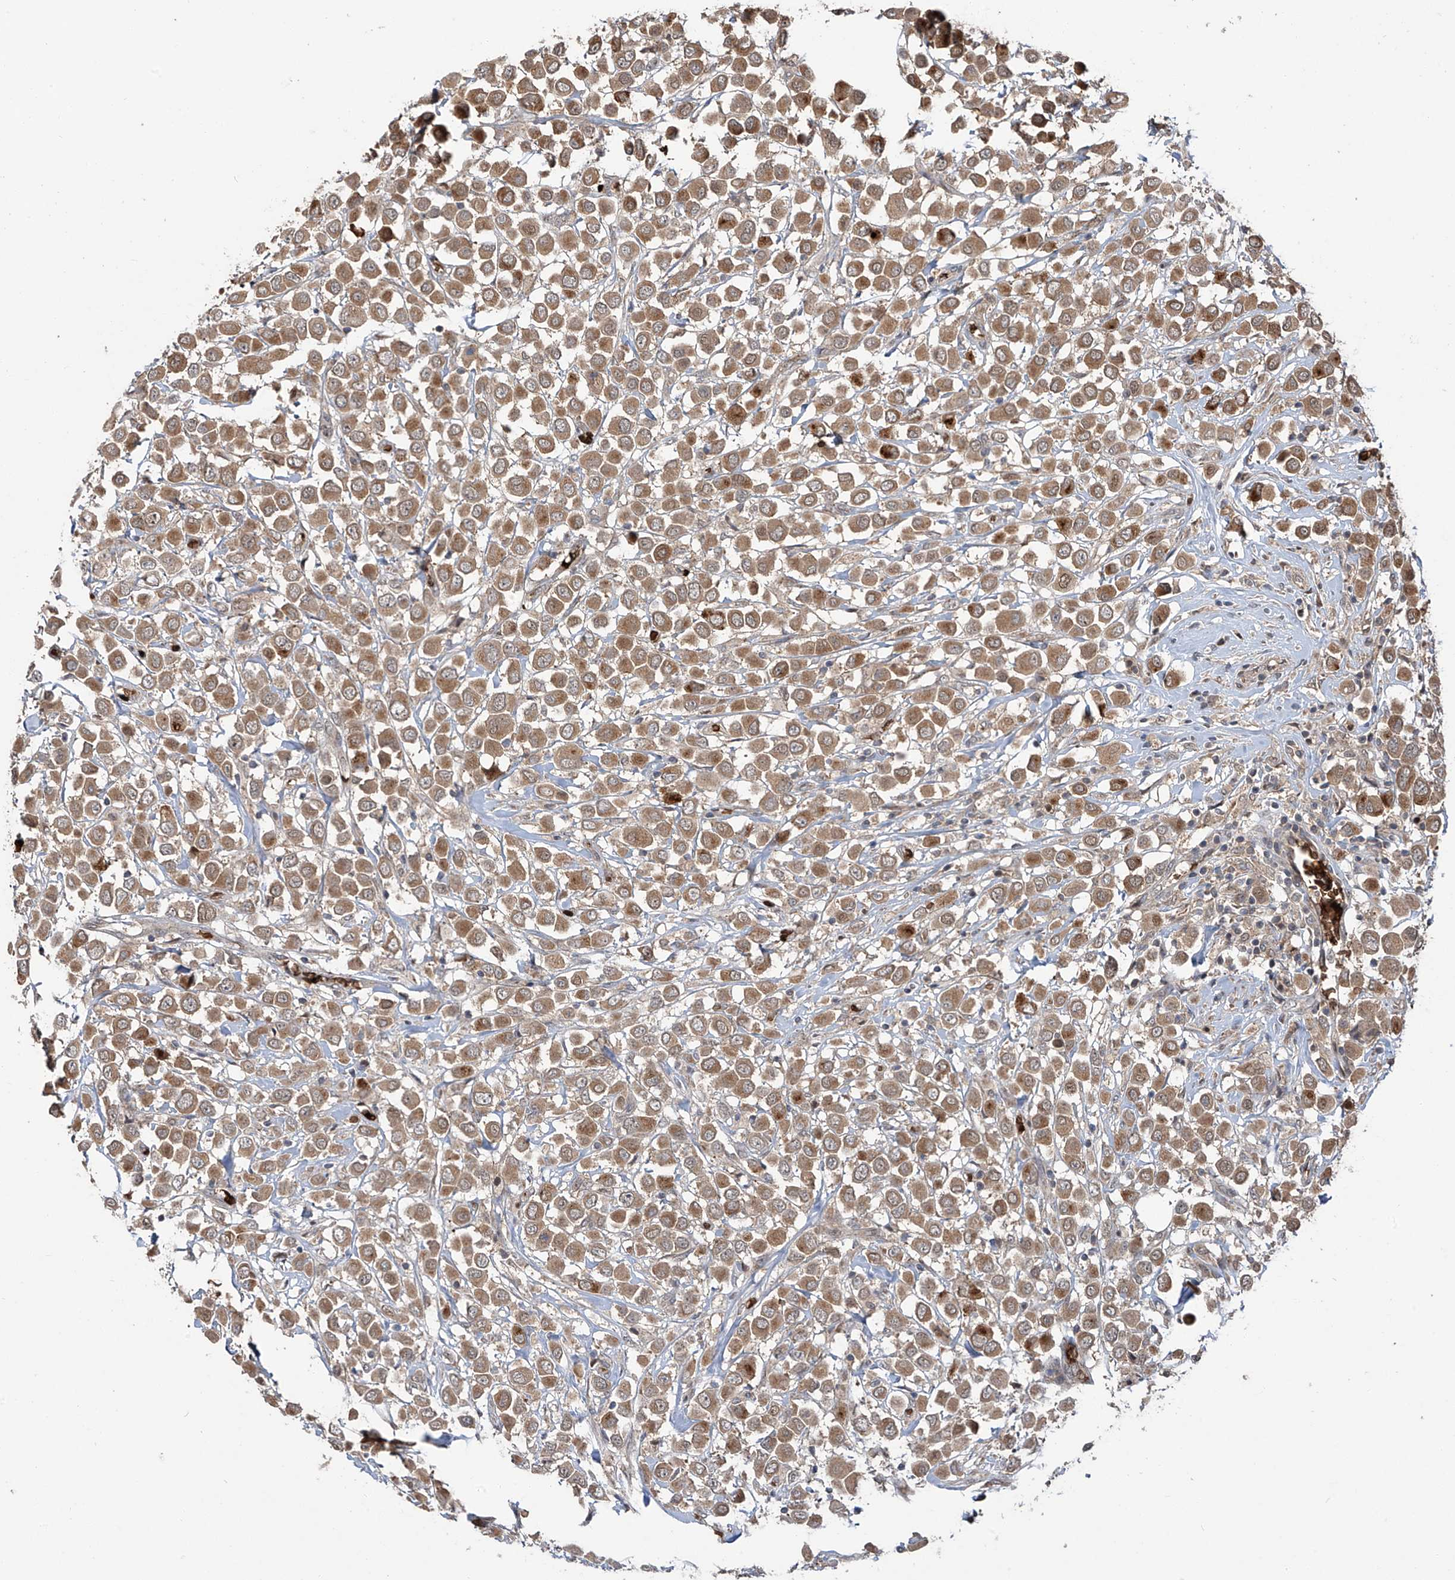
{"staining": {"intensity": "moderate", "quantity": ">75%", "location": "cytoplasmic/membranous"}, "tissue": "breast cancer", "cell_type": "Tumor cells", "image_type": "cancer", "snomed": [{"axis": "morphology", "description": "Duct carcinoma"}, {"axis": "topography", "description": "Breast"}], "caption": "A brown stain shows moderate cytoplasmic/membranous positivity of a protein in human breast cancer (infiltrating ductal carcinoma) tumor cells.", "gene": "ZDHHC9", "patient": {"sex": "female", "age": 61}}